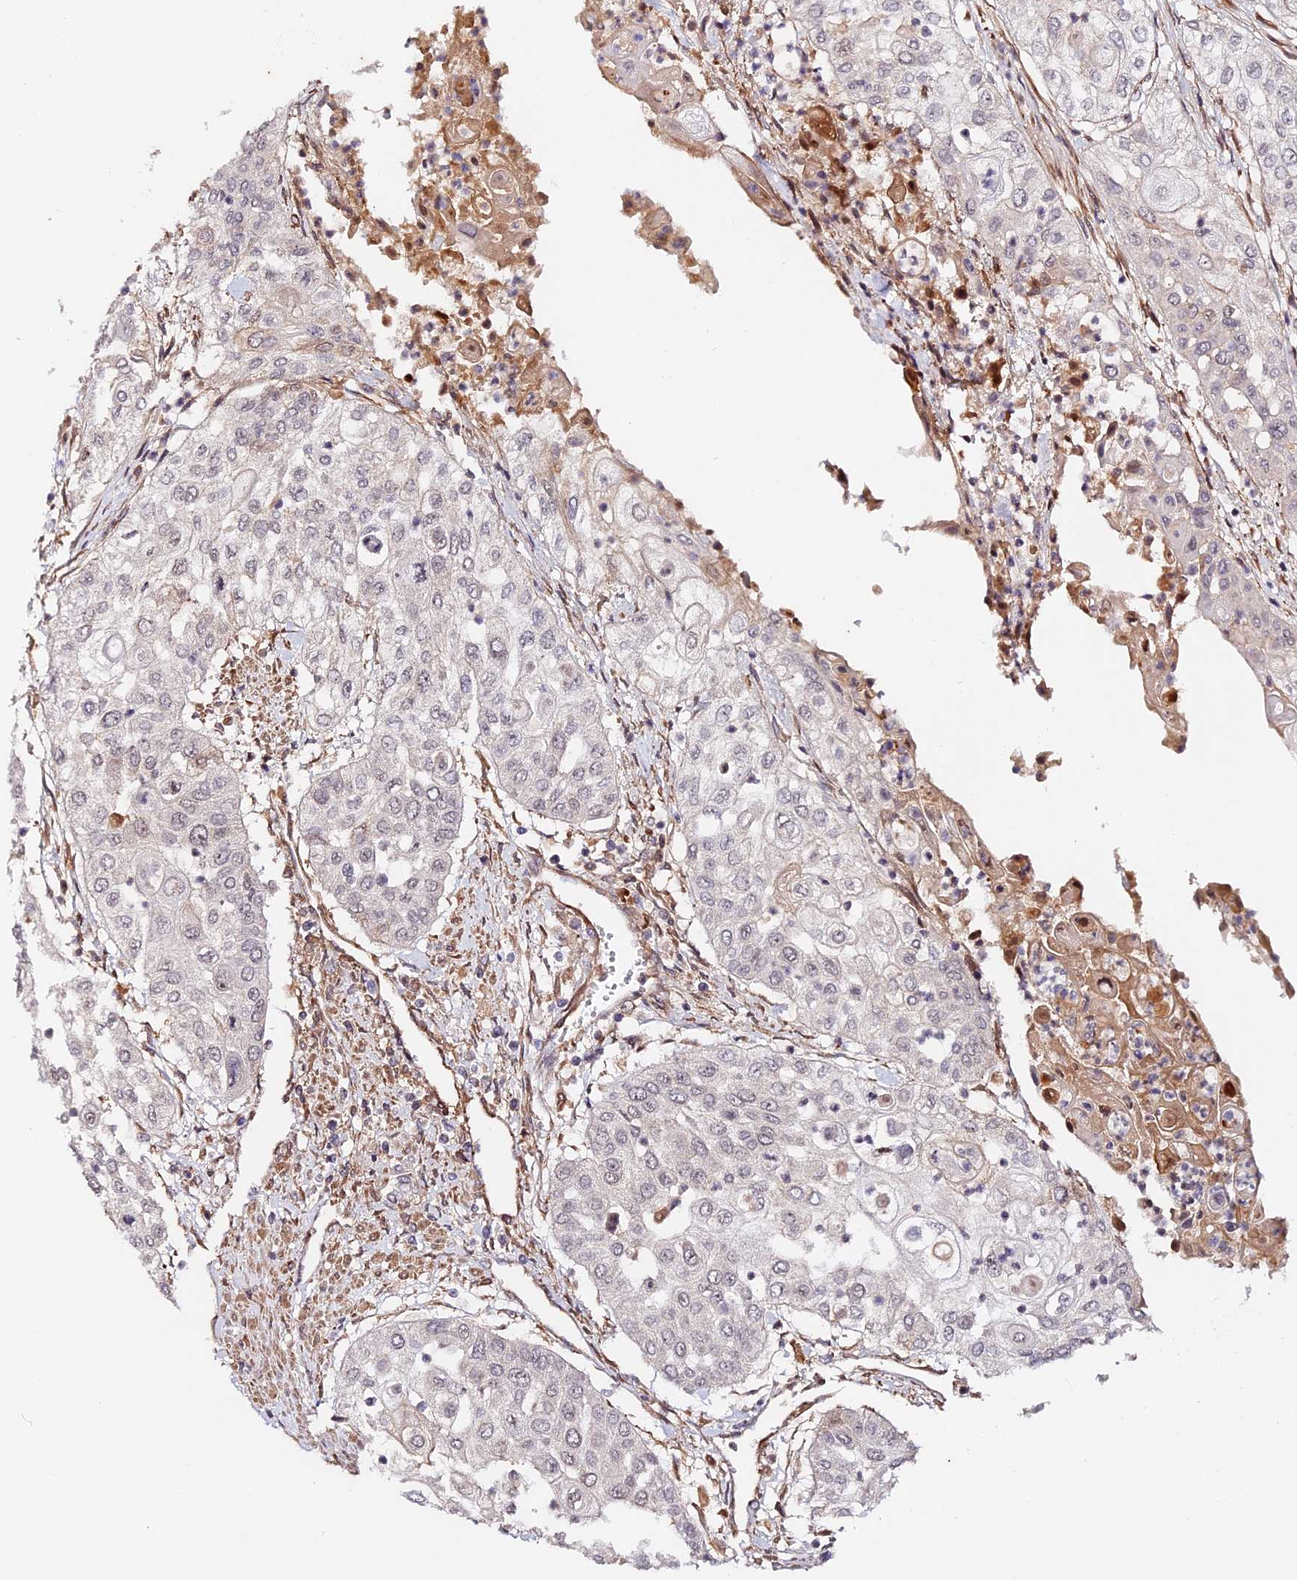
{"staining": {"intensity": "negative", "quantity": "none", "location": "none"}, "tissue": "urothelial cancer", "cell_type": "Tumor cells", "image_type": "cancer", "snomed": [{"axis": "morphology", "description": "Urothelial carcinoma, High grade"}, {"axis": "topography", "description": "Urinary bladder"}], "caption": "DAB immunohistochemical staining of human urothelial cancer demonstrates no significant staining in tumor cells. (DAB IHC with hematoxylin counter stain).", "gene": "IMPACT", "patient": {"sex": "female", "age": 79}}